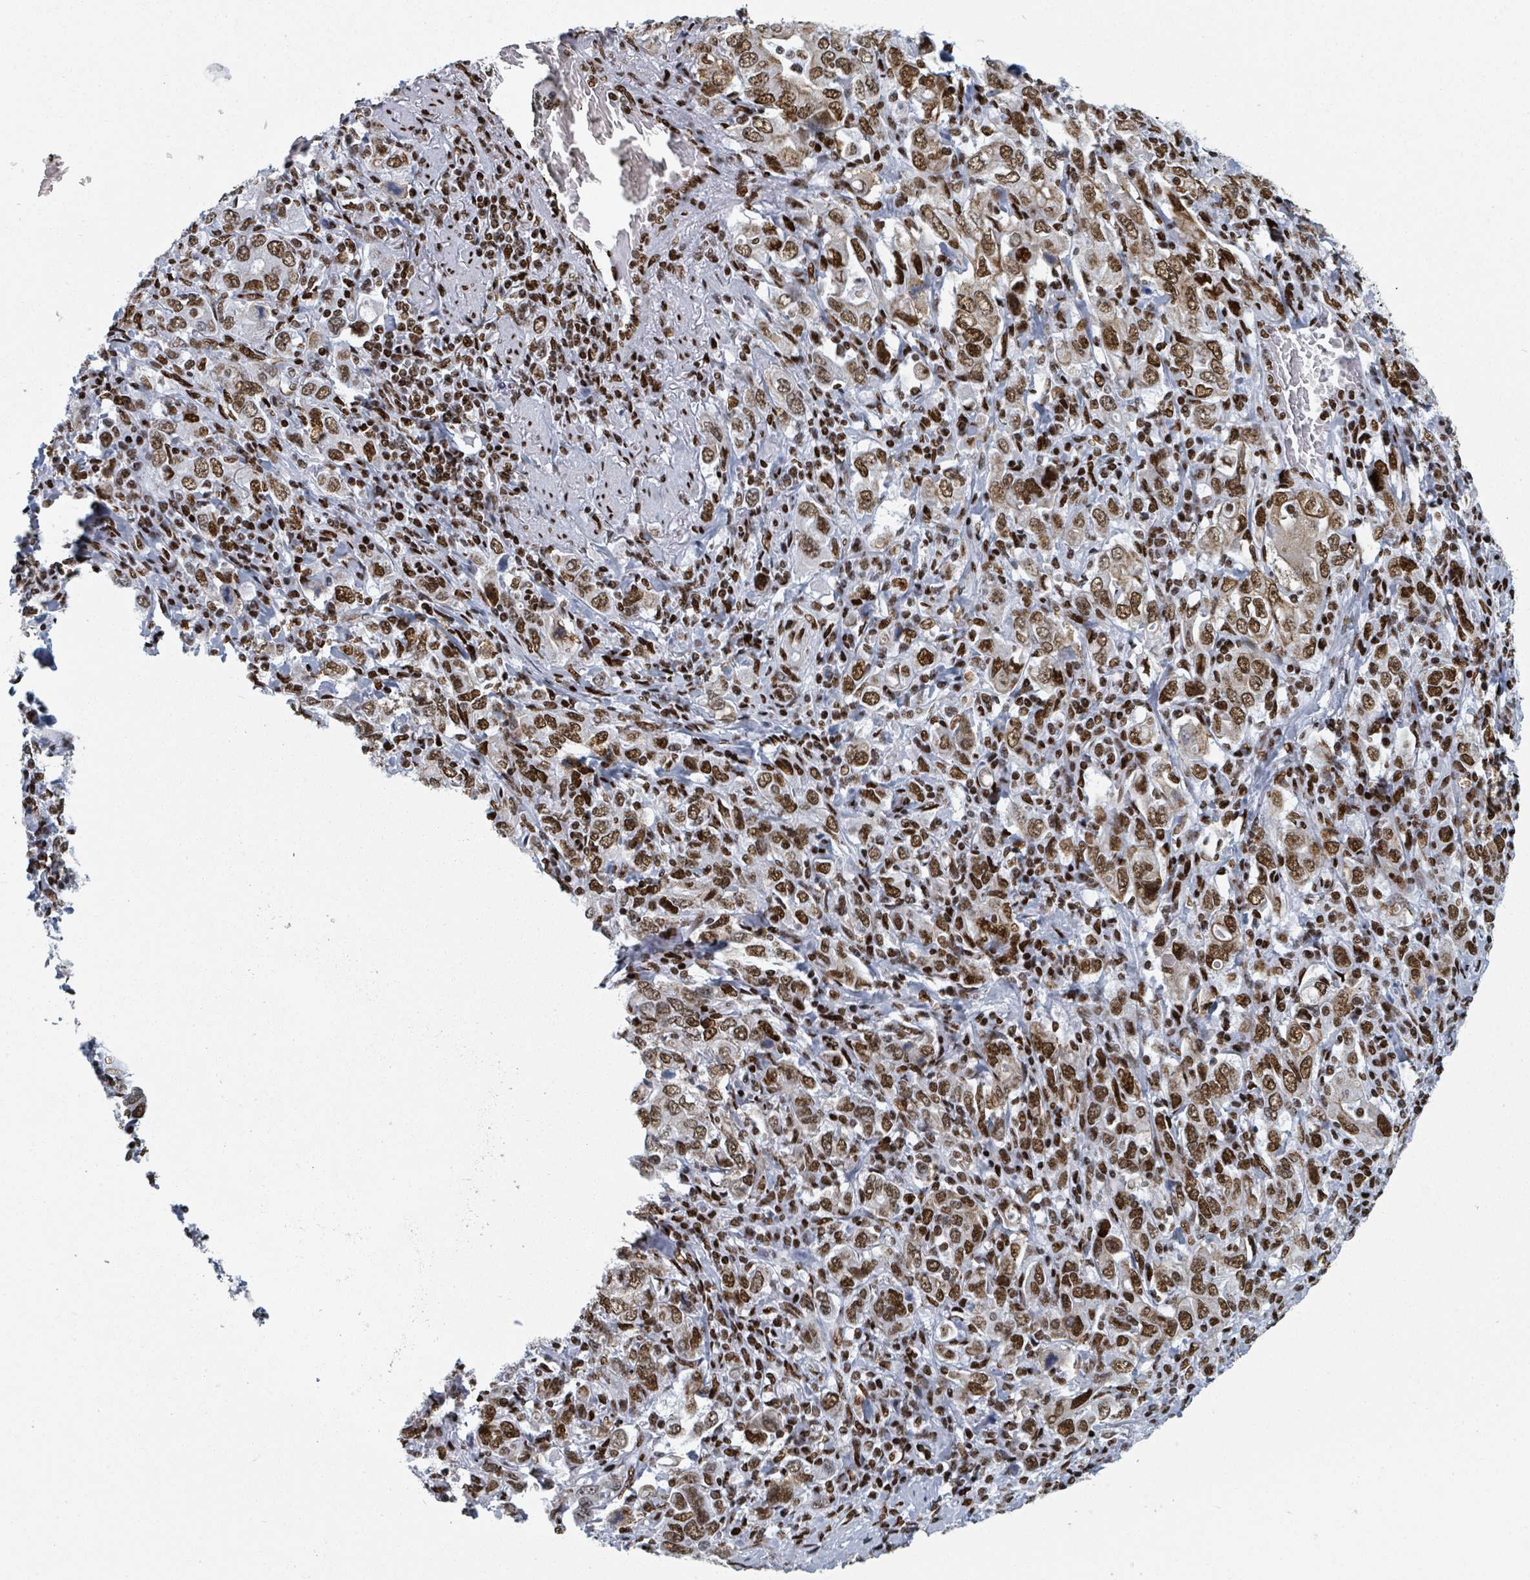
{"staining": {"intensity": "moderate", "quantity": ">75%", "location": "nuclear"}, "tissue": "stomach cancer", "cell_type": "Tumor cells", "image_type": "cancer", "snomed": [{"axis": "morphology", "description": "Adenocarcinoma, NOS"}, {"axis": "topography", "description": "Stomach, upper"}, {"axis": "topography", "description": "Stomach"}], "caption": "Immunohistochemical staining of adenocarcinoma (stomach) reveals moderate nuclear protein positivity in about >75% of tumor cells. Using DAB (3,3'-diaminobenzidine) (brown) and hematoxylin (blue) stains, captured at high magnification using brightfield microscopy.", "gene": "DHX16", "patient": {"sex": "male", "age": 62}}